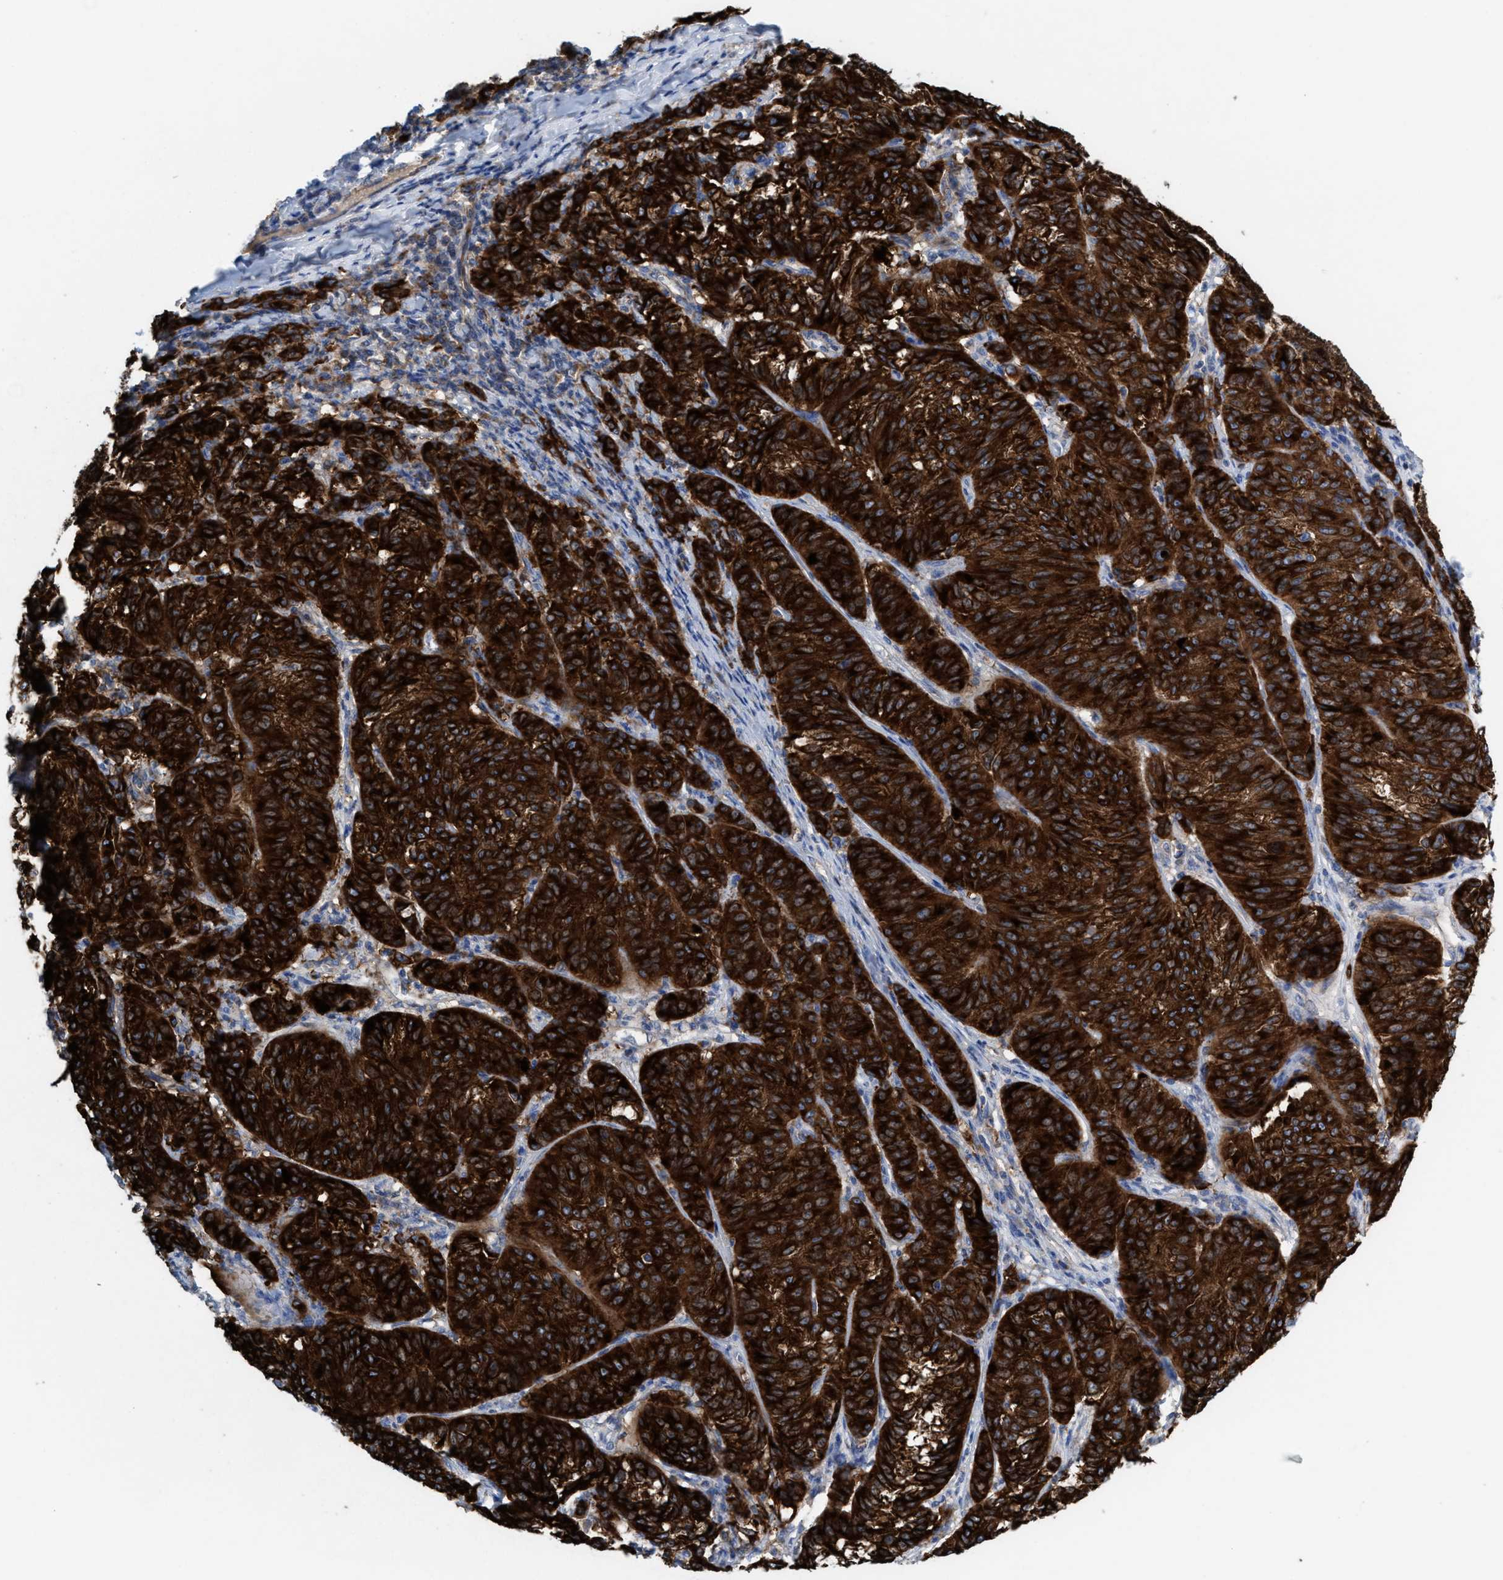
{"staining": {"intensity": "strong", "quantity": ">75%", "location": "cytoplasmic/membranous"}, "tissue": "melanoma", "cell_type": "Tumor cells", "image_type": "cancer", "snomed": [{"axis": "morphology", "description": "Malignant melanoma, NOS"}, {"axis": "topography", "description": "Skin"}], "caption": "This micrograph demonstrates immunohistochemistry (IHC) staining of human malignant melanoma, with high strong cytoplasmic/membranous expression in approximately >75% of tumor cells.", "gene": "NYAP1", "patient": {"sex": "female", "age": 72}}